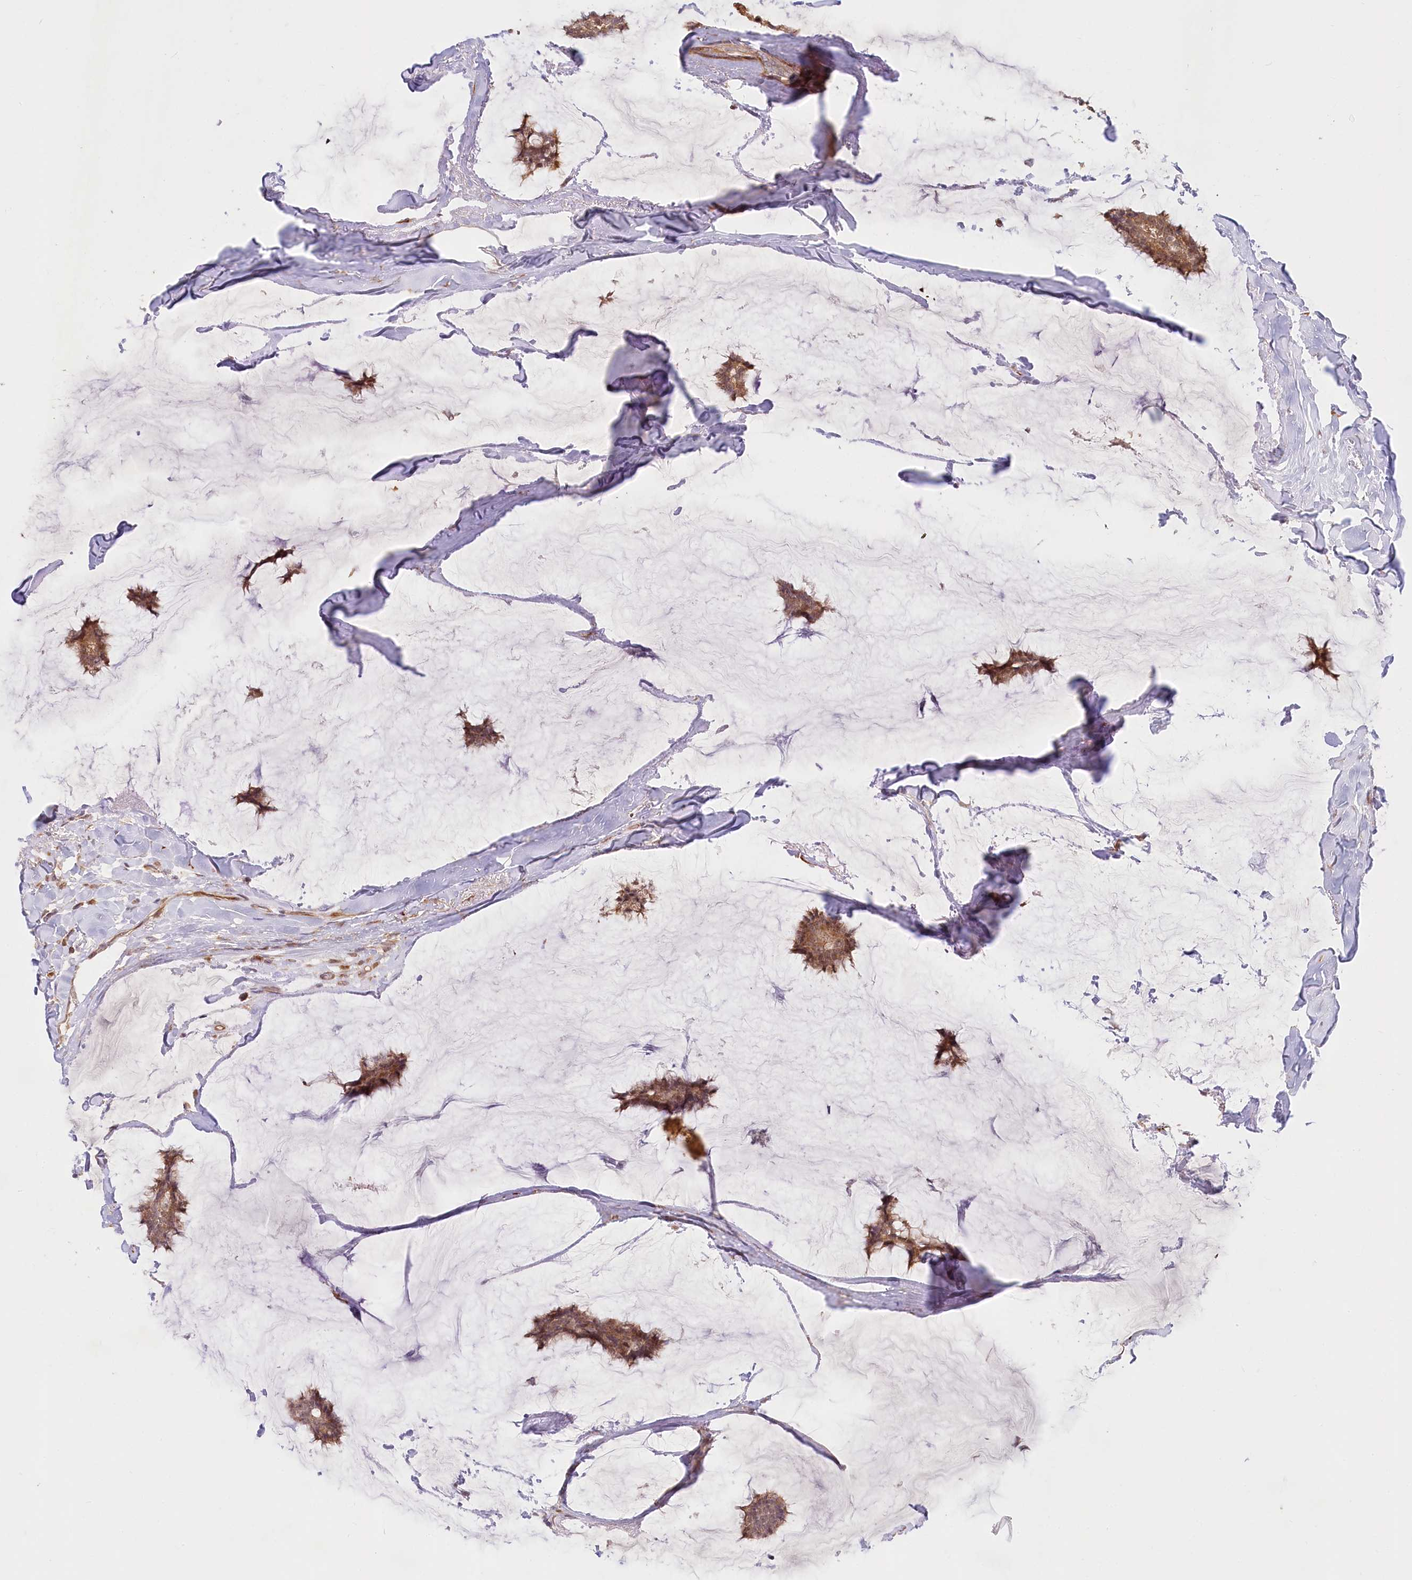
{"staining": {"intensity": "moderate", "quantity": ">75%", "location": "cytoplasmic/membranous"}, "tissue": "breast cancer", "cell_type": "Tumor cells", "image_type": "cancer", "snomed": [{"axis": "morphology", "description": "Duct carcinoma"}, {"axis": "topography", "description": "Breast"}], "caption": "Immunohistochemistry (IHC) (DAB) staining of human breast cancer displays moderate cytoplasmic/membranous protein positivity in approximately >75% of tumor cells.", "gene": "CEP70", "patient": {"sex": "female", "age": 93}}